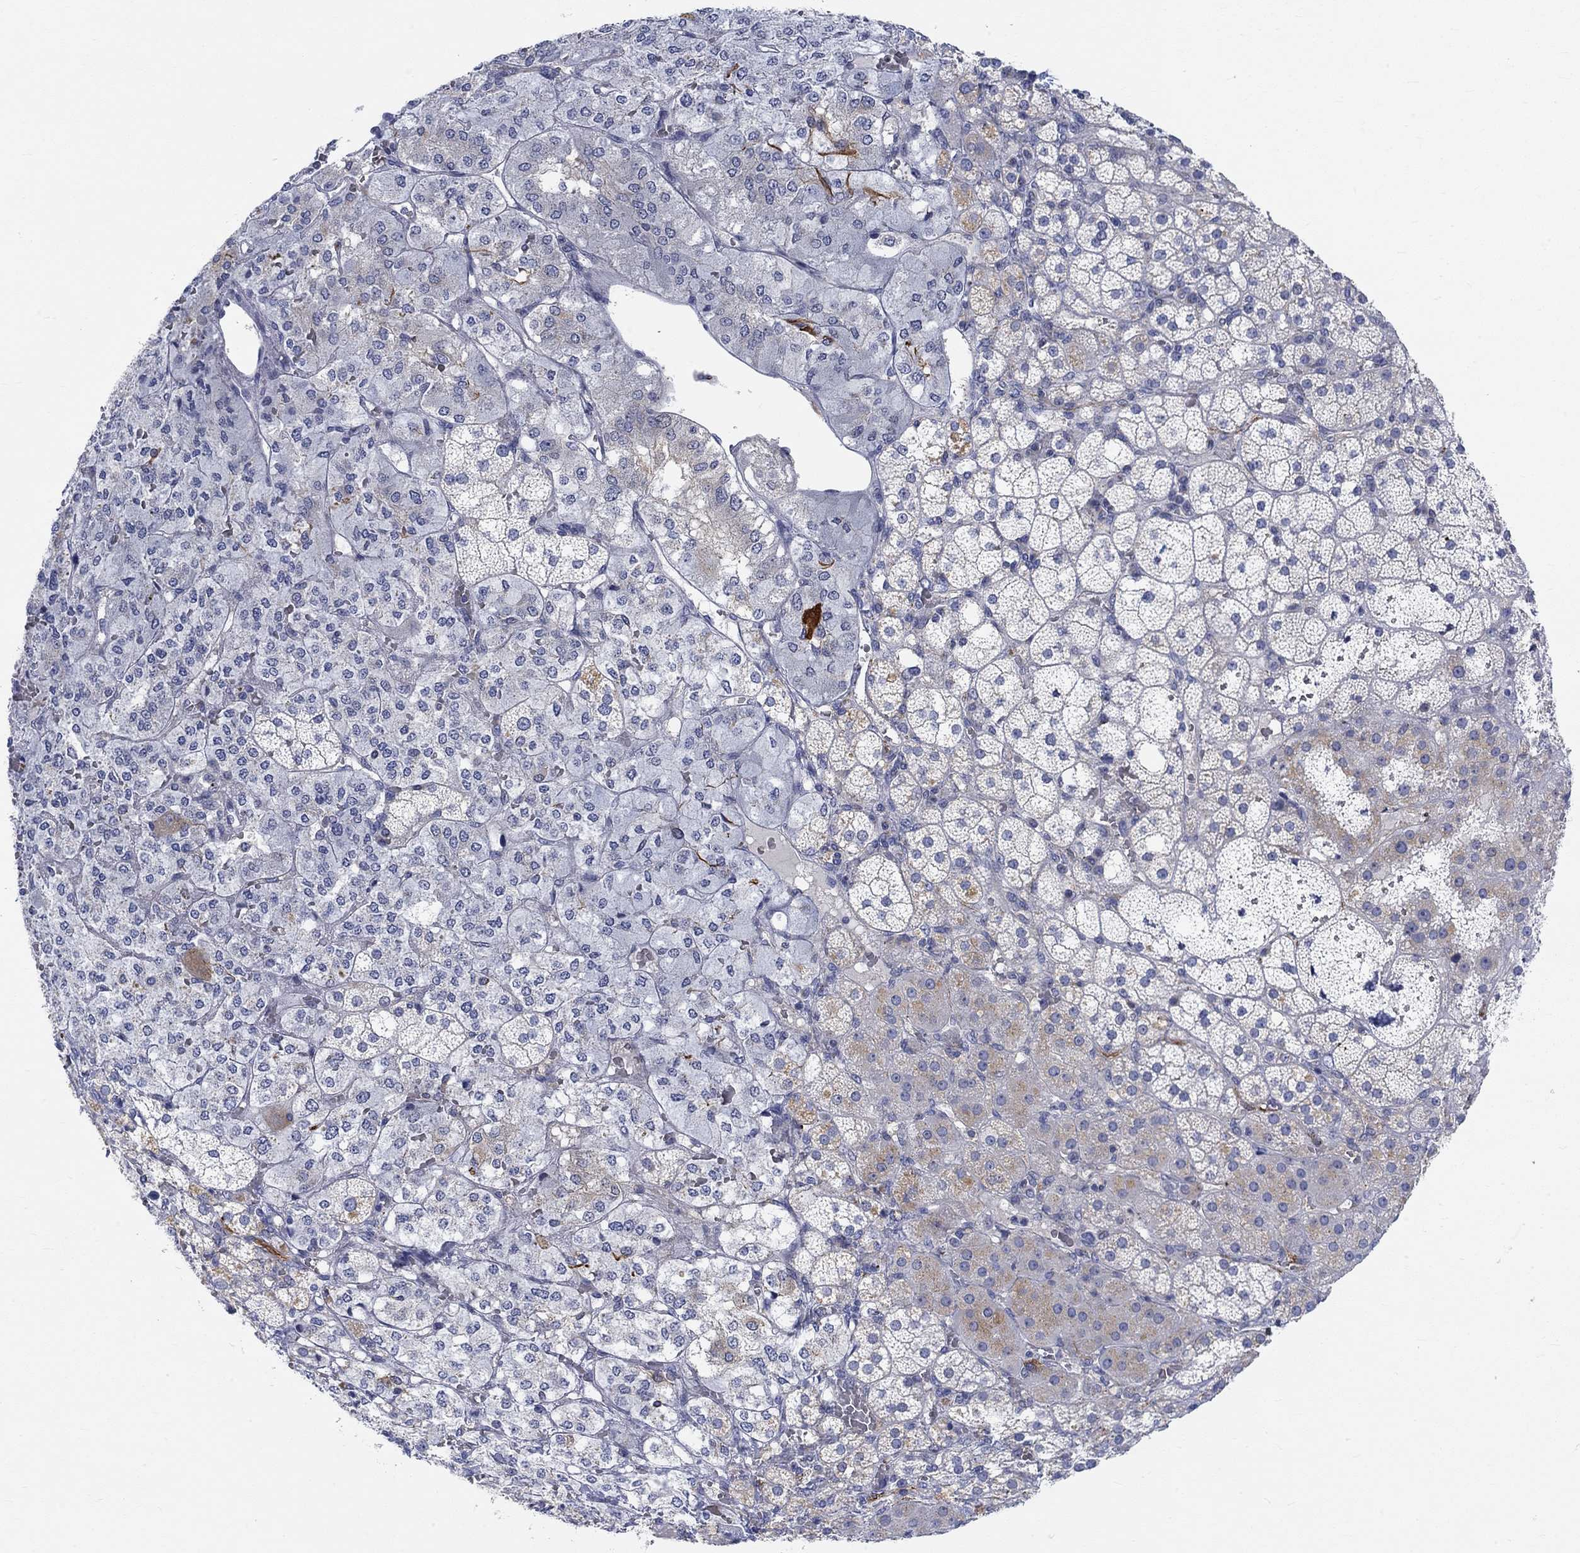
{"staining": {"intensity": "weak", "quantity": "<25%", "location": "cytoplasmic/membranous"}, "tissue": "adrenal gland", "cell_type": "Glandular cells", "image_type": "normal", "snomed": [{"axis": "morphology", "description": "Normal tissue, NOS"}, {"axis": "topography", "description": "Adrenal gland"}], "caption": "Glandular cells are negative for protein expression in unremarkable human adrenal gland. The staining was performed using DAB to visualize the protein expression in brown, while the nuclei were stained in blue with hematoxylin (Magnification: 20x).", "gene": "NAV3", "patient": {"sex": "male", "age": 53}}